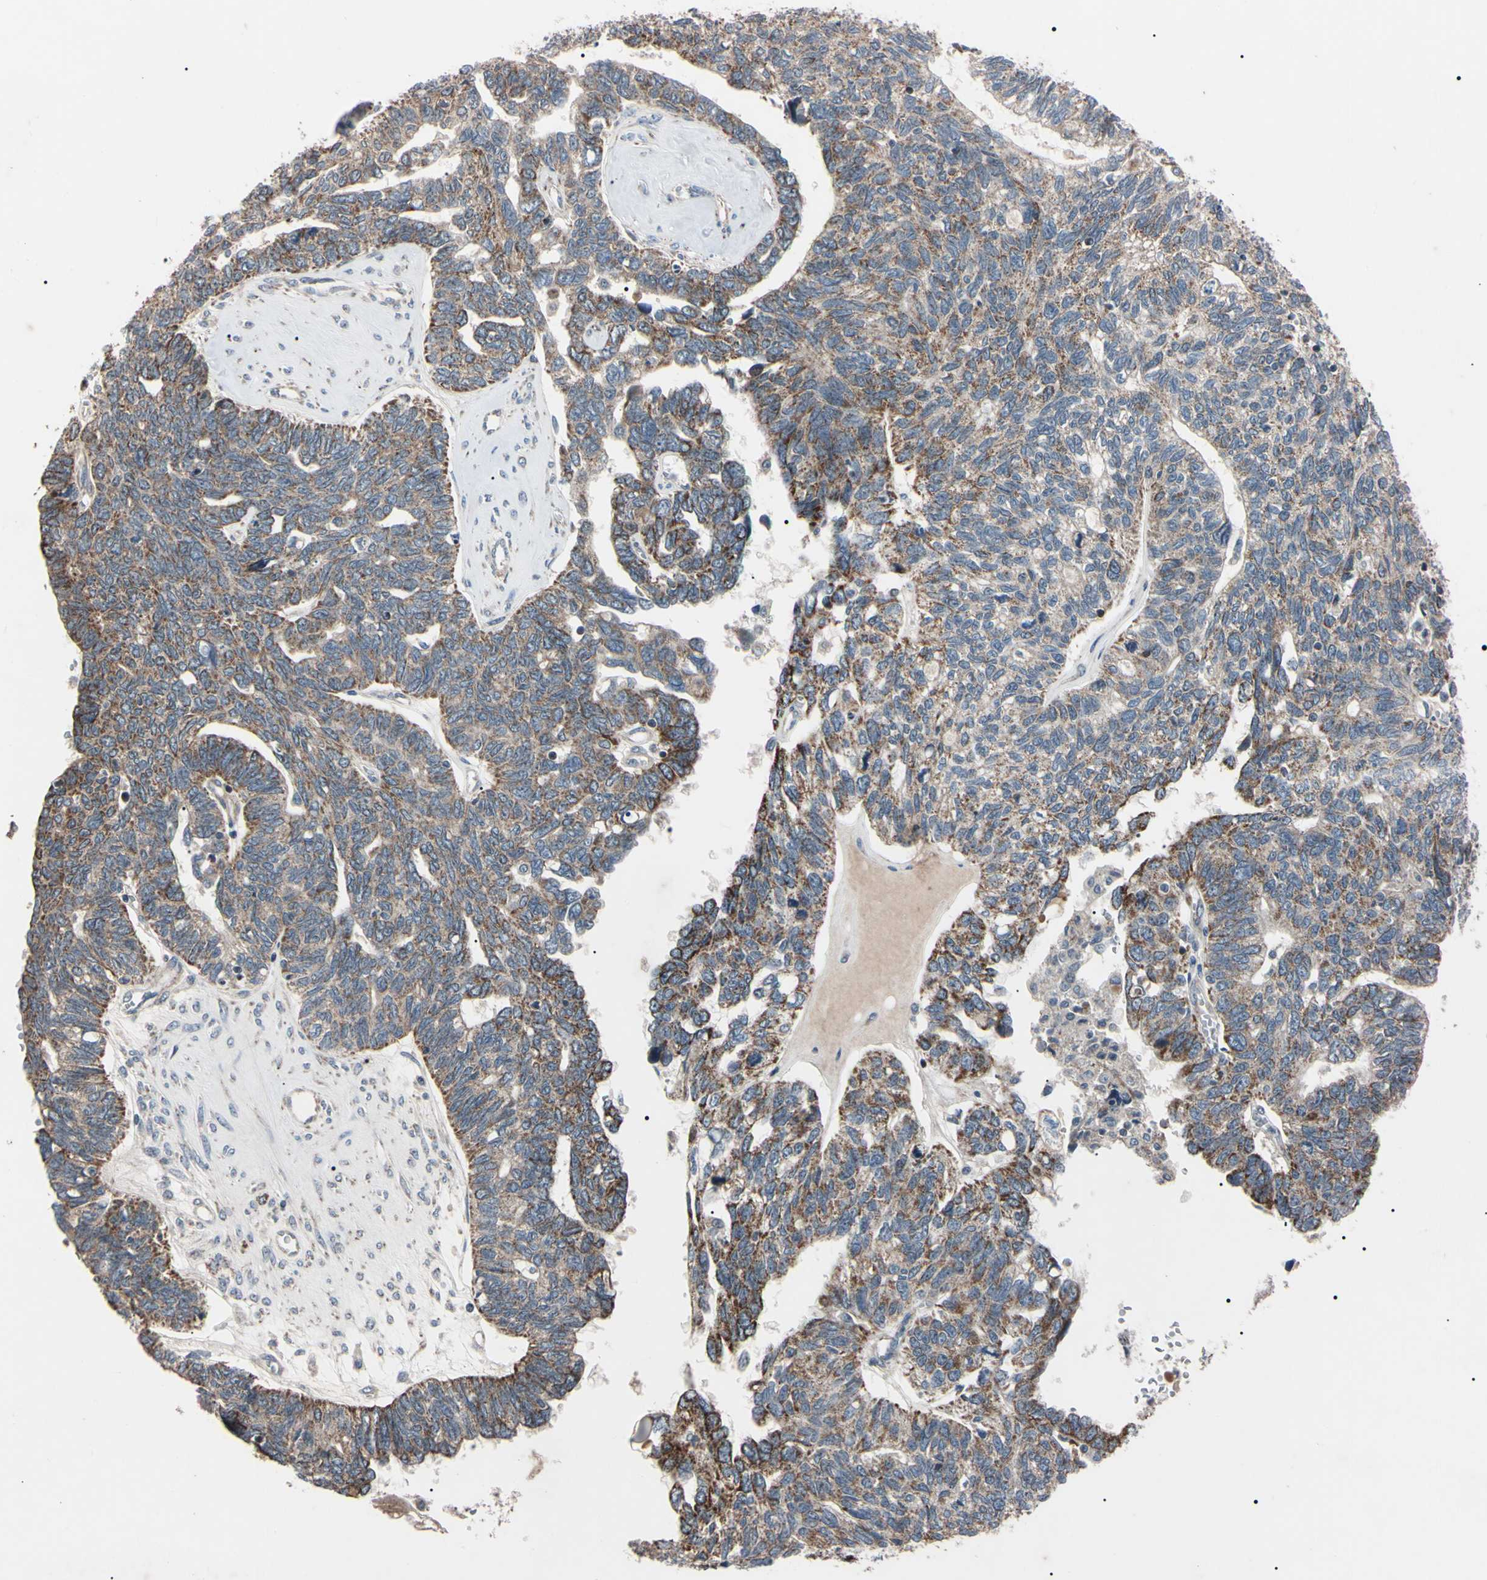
{"staining": {"intensity": "weak", "quantity": ">75%", "location": "cytoplasmic/membranous"}, "tissue": "ovarian cancer", "cell_type": "Tumor cells", "image_type": "cancer", "snomed": [{"axis": "morphology", "description": "Cystadenocarcinoma, serous, NOS"}, {"axis": "topography", "description": "Ovary"}], "caption": "Serous cystadenocarcinoma (ovarian) stained with DAB IHC shows low levels of weak cytoplasmic/membranous staining in approximately >75% of tumor cells. (brown staining indicates protein expression, while blue staining denotes nuclei).", "gene": "TNFRSF1A", "patient": {"sex": "female", "age": 79}}